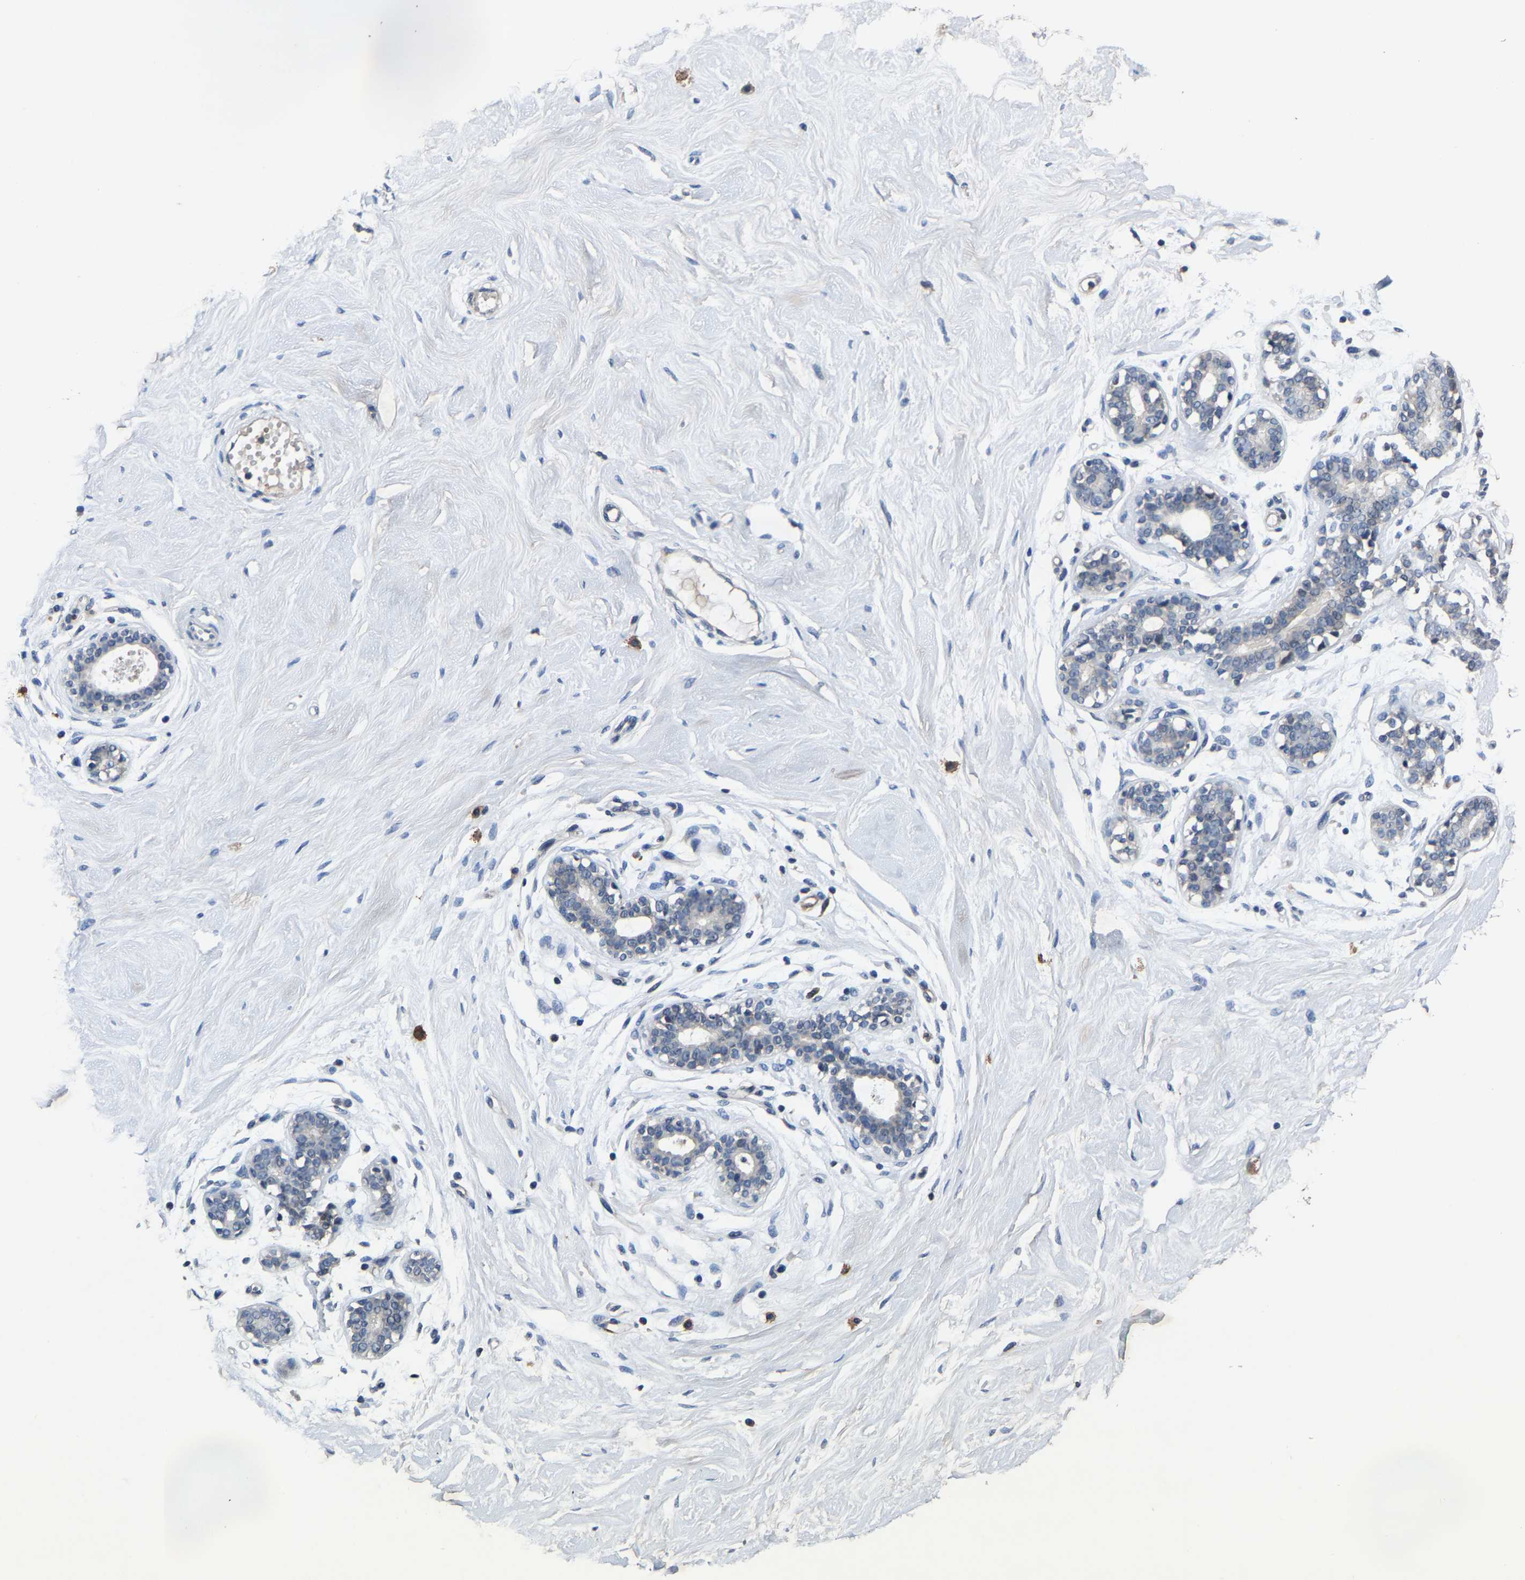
{"staining": {"intensity": "negative", "quantity": "none", "location": "none"}, "tissue": "breast", "cell_type": "Adipocytes", "image_type": "normal", "snomed": [{"axis": "morphology", "description": "Normal tissue, NOS"}, {"axis": "topography", "description": "Breast"}], "caption": "There is no significant positivity in adipocytes of breast. Nuclei are stained in blue.", "gene": "PCNX2", "patient": {"sex": "female", "age": 23}}